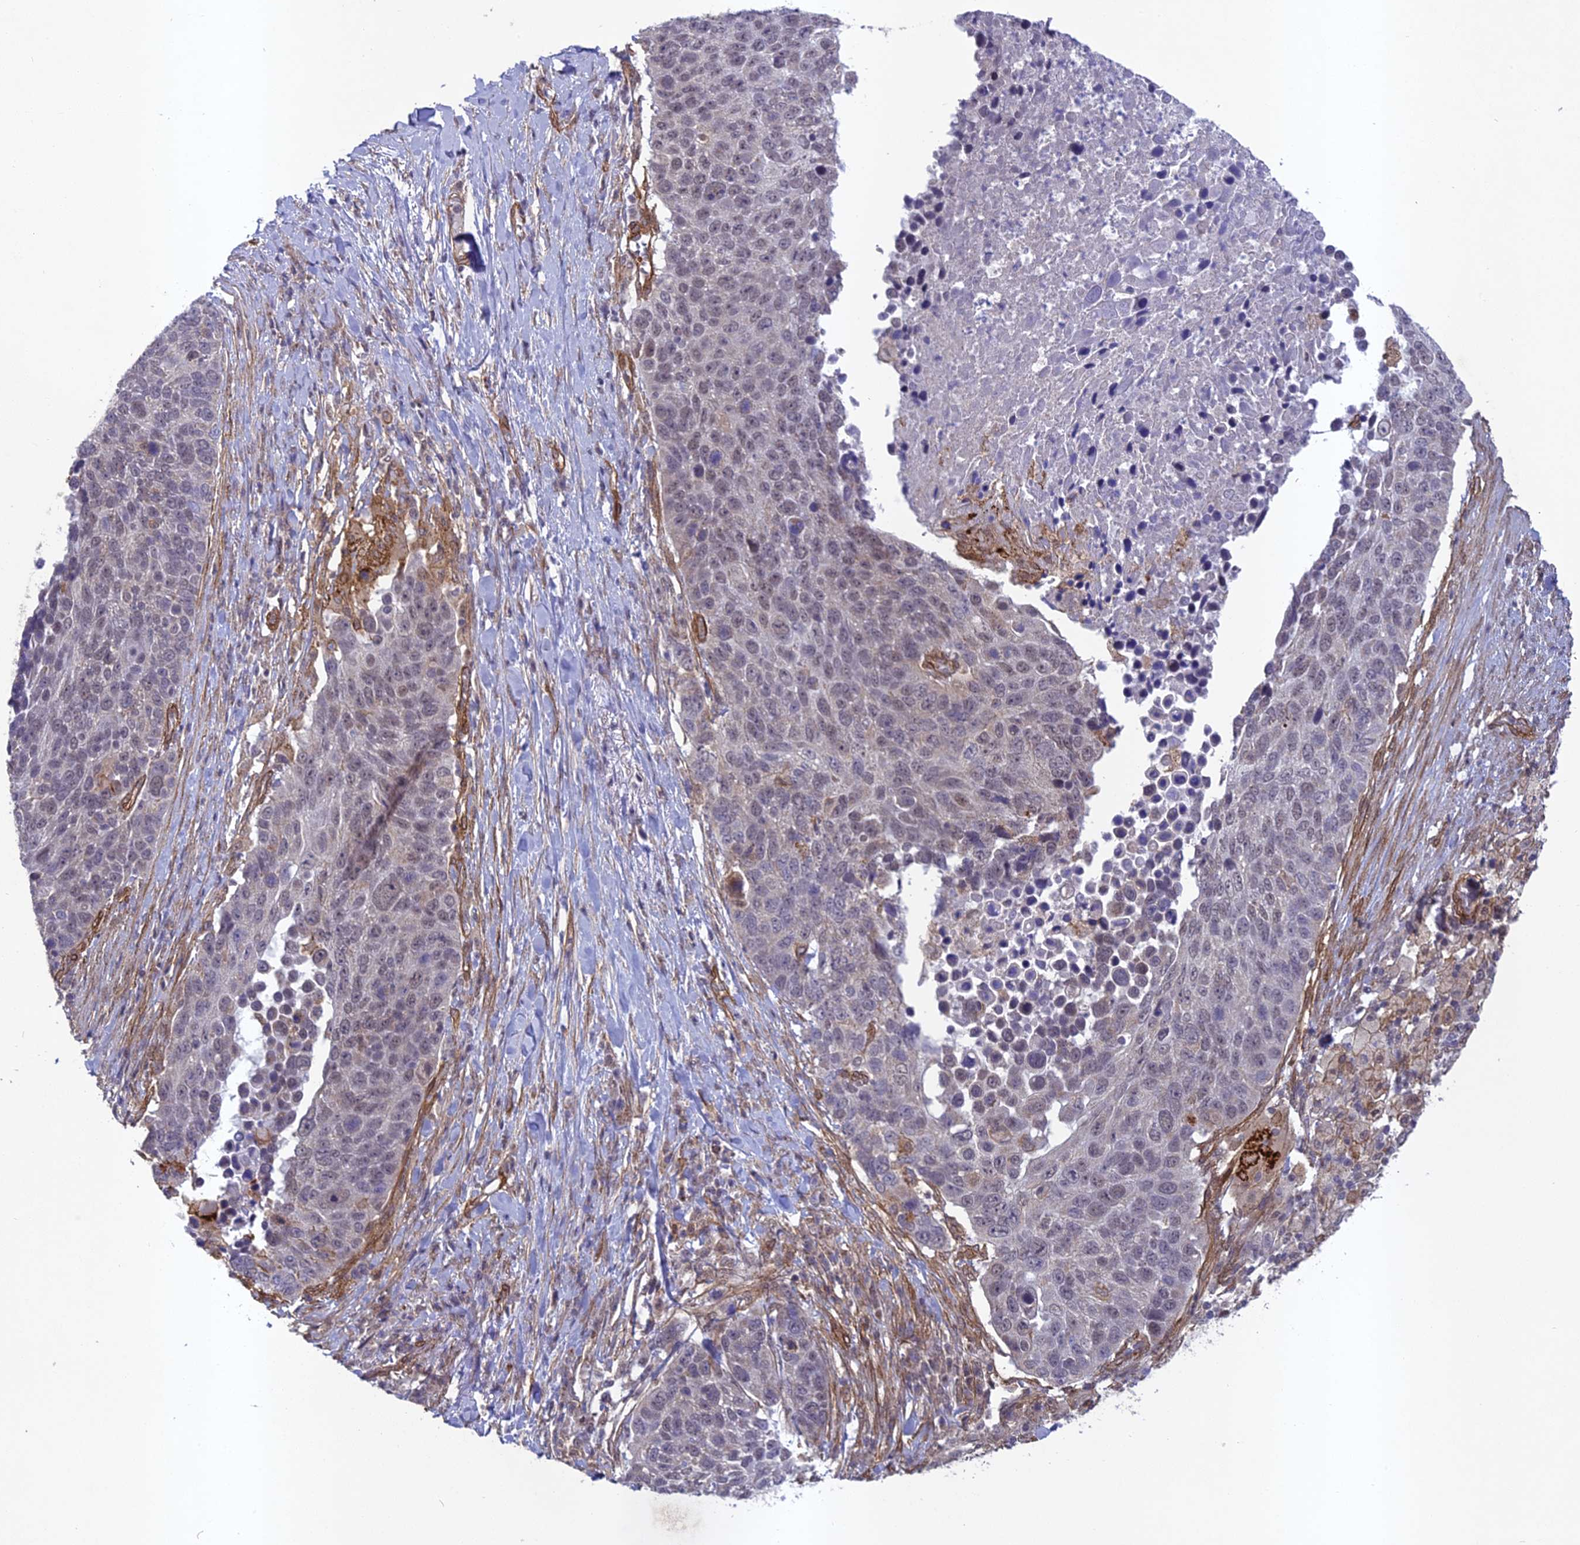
{"staining": {"intensity": "negative", "quantity": "none", "location": "none"}, "tissue": "lung cancer", "cell_type": "Tumor cells", "image_type": "cancer", "snomed": [{"axis": "morphology", "description": "Normal tissue, NOS"}, {"axis": "morphology", "description": "Squamous cell carcinoma, NOS"}, {"axis": "topography", "description": "Lymph node"}, {"axis": "topography", "description": "Lung"}], "caption": "A micrograph of lung squamous cell carcinoma stained for a protein displays no brown staining in tumor cells. (IHC, brightfield microscopy, high magnification).", "gene": "TNS1", "patient": {"sex": "male", "age": 66}}